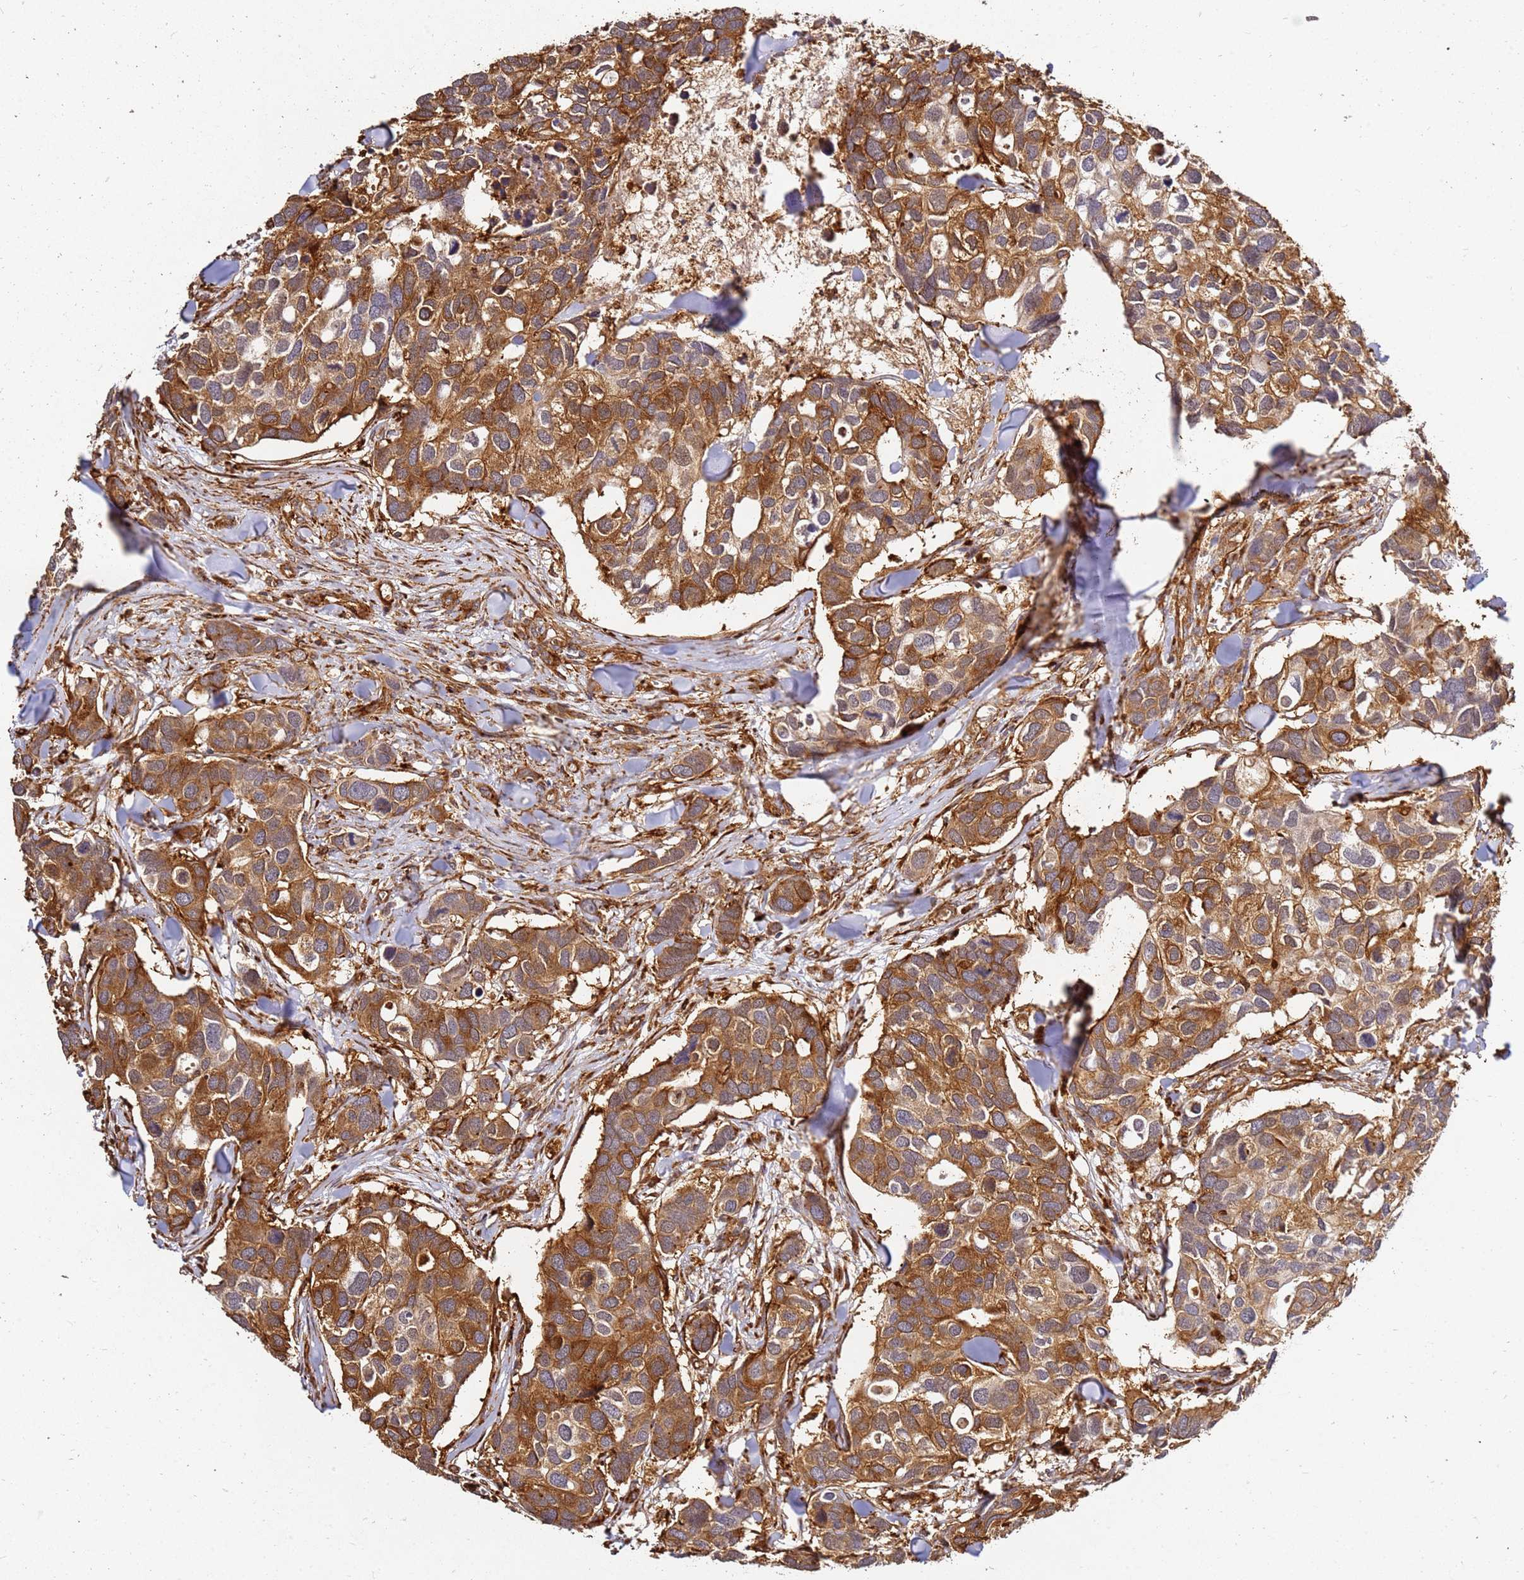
{"staining": {"intensity": "strong", "quantity": ">75%", "location": "cytoplasmic/membranous"}, "tissue": "breast cancer", "cell_type": "Tumor cells", "image_type": "cancer", "snomed": [{"axis": "morphology", "description": "Duct carcinoma"}, {"axis": "topography", "description": "Breast"}], "caption": "Tumor cells reveal high levels of strong cytoplasmic/membranous staining in approximately >75% of cells in invasive ductal carcinoma (breast). The protein of interest is stained brown, and the nuclei are stained in blue (DAB IHC with brightfield microscopy, high magnification).", "gene": "DVL3", "patient": {"sex": "female", "age": 83}}